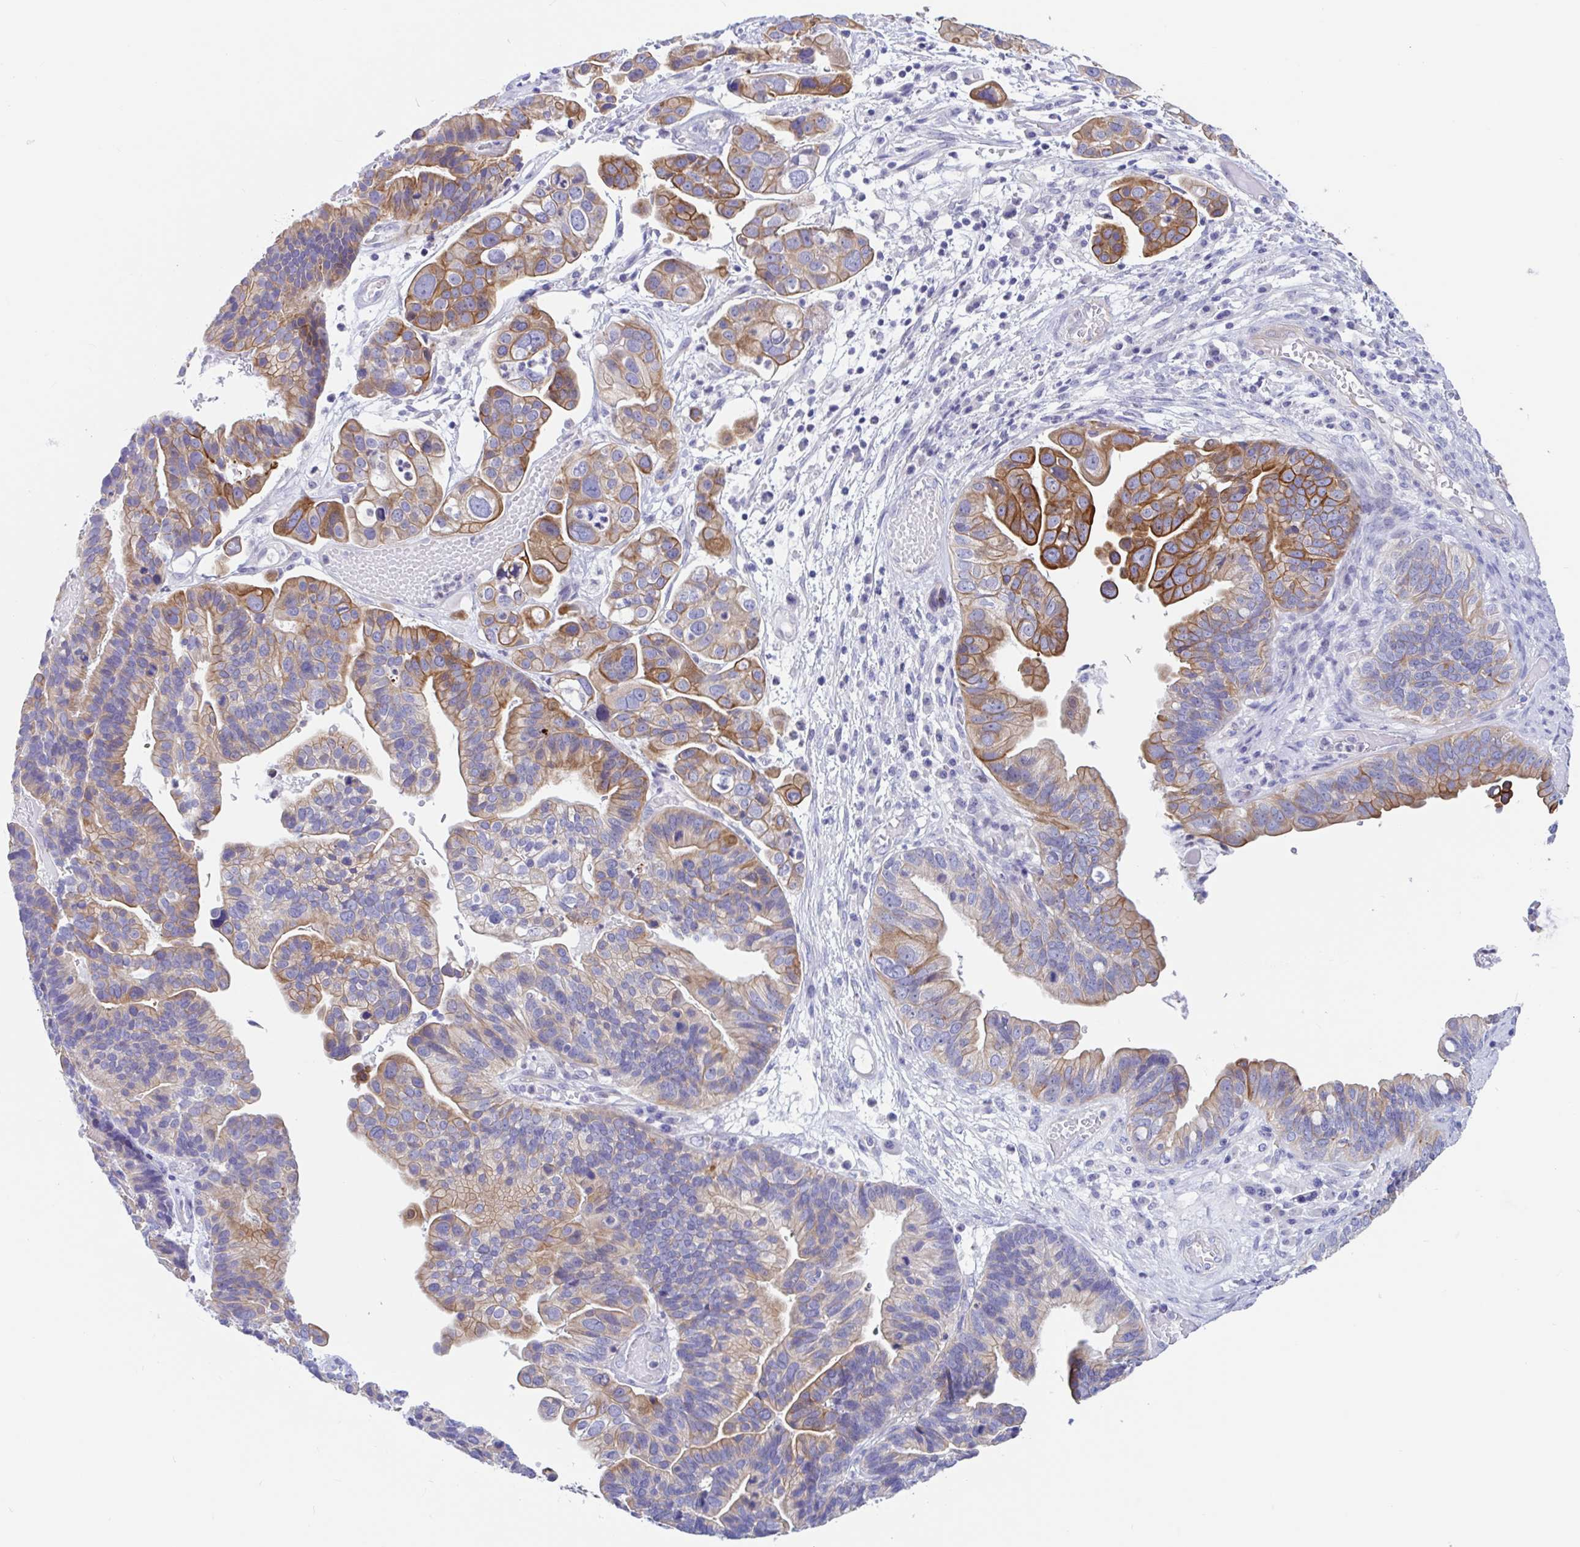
{"staining": {"intensity": "moderate", "quantity": ">75%", "location": "cytoplasmic/membranous"}, "tissue": "ovarian cancer", "cell_type": "Tumor cells", "image_type": "cancer", "snomed": [{"axis": "morphology", "description": "Cystadenocarcinoma, serous, NOS"}, {"axis": "topography", "description": "Ovary"}], "caption": "Protein expression analysis of serous cystadenocarcinoma (ovarian) reveals moderate cytoplasmic/membranous expression in about >75% of tumor cells. The protein of interest is shown in brown color, while the nuclei are stained blue.", "gene": "OR6N2", "patient": {"sex": "female", "age": 56}}